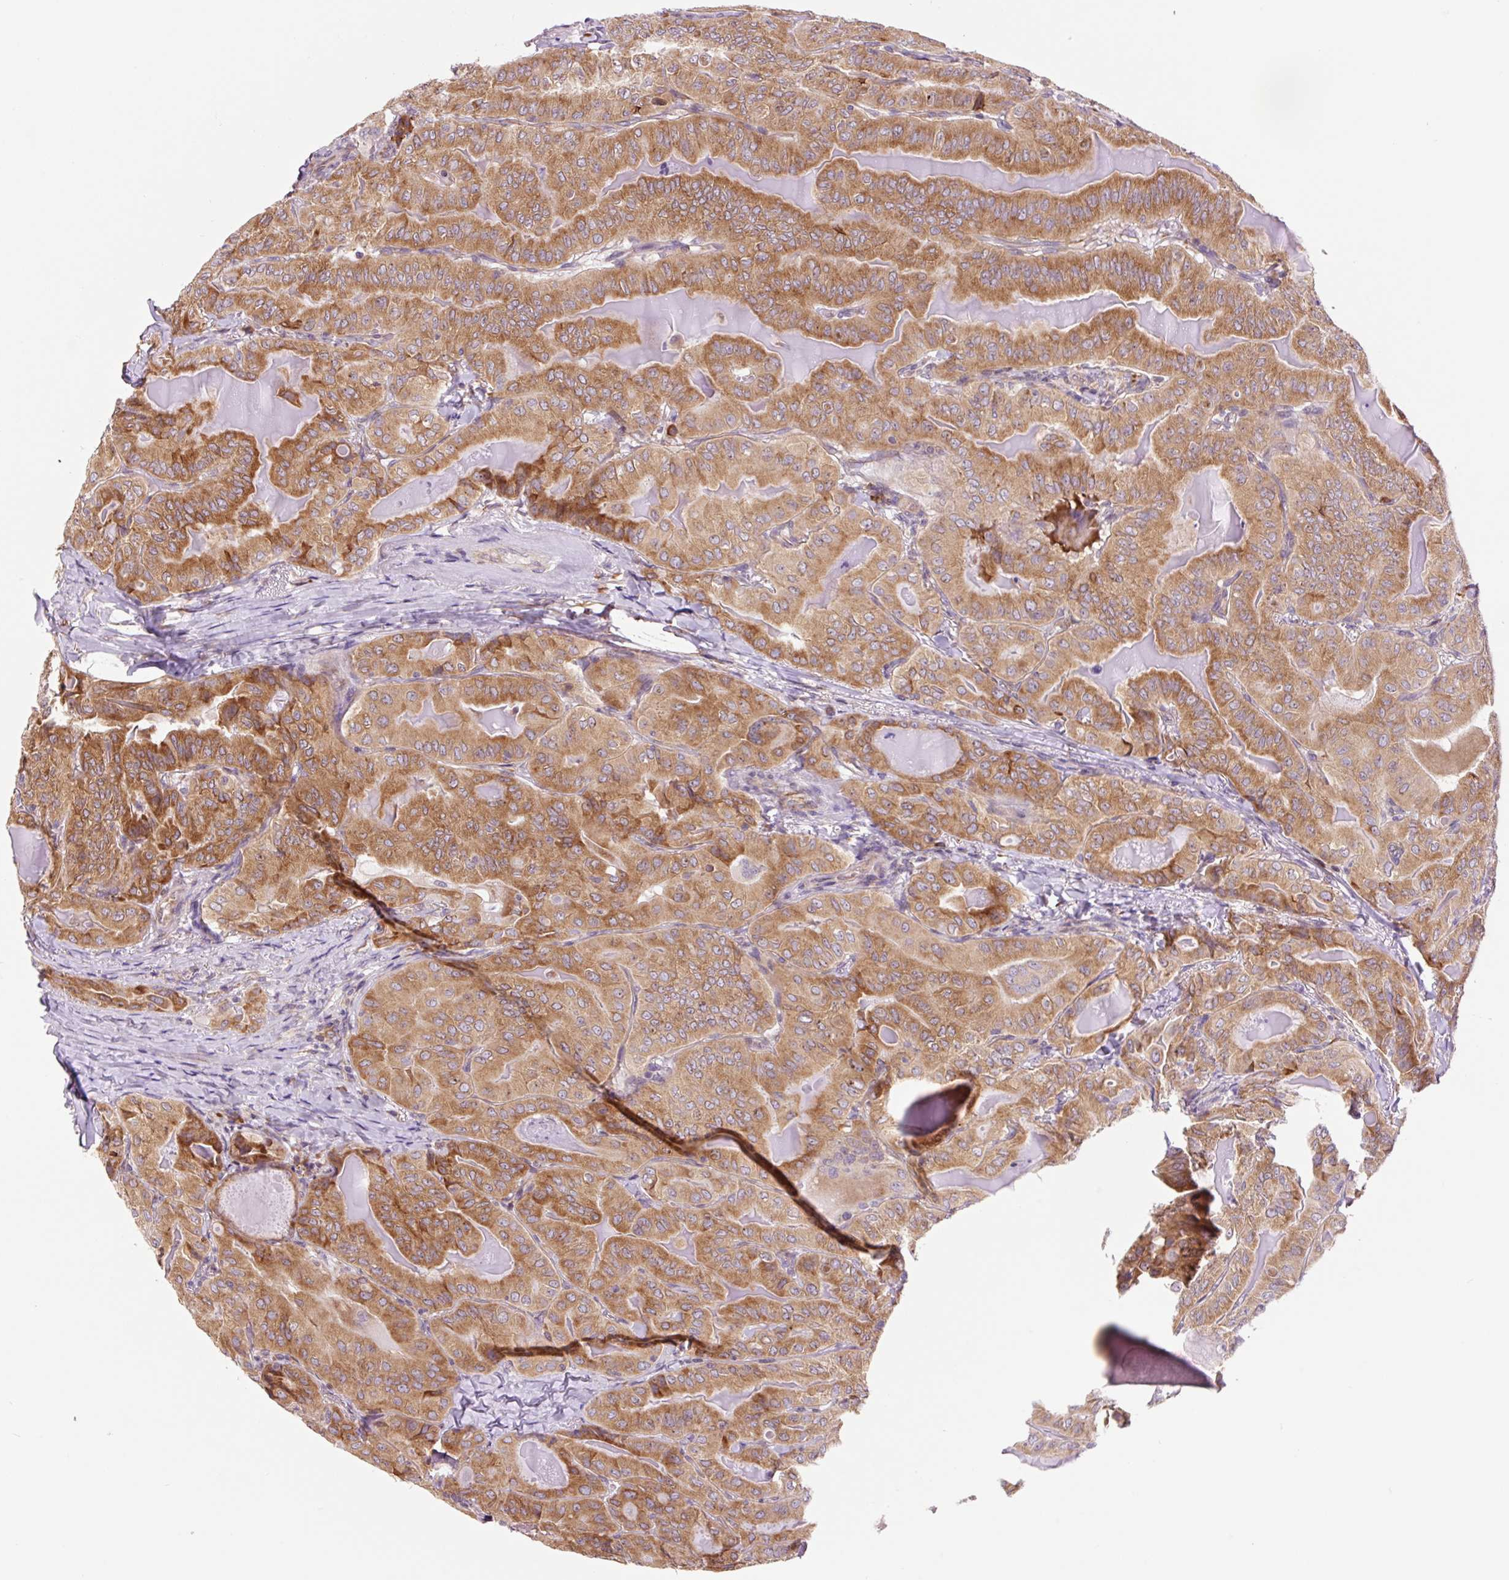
{"staining": {"intensity": "moderate", "quantity": ">75%", "location": "cytoplasmic/membranous"}, "tissue": "thyroid cancer", "cell_type": "Tumor cells", "image_type": "cancer", "snomed": [{"axis": "morphology", "description": "Papillary adenocarcinoma, NOS"}, {"axis": "topography", "description": "Thyroid gland"}], "caption": "Tumor cells exhibit medium levels of moderate cytoplasmic/membranous staining in about >75% of cells in thyroid cancer. Ihc stains the protein in brown and the nuclei are stained blue.", "gene": "RPL41", "patient": {"sex": "female", "age": 68}}